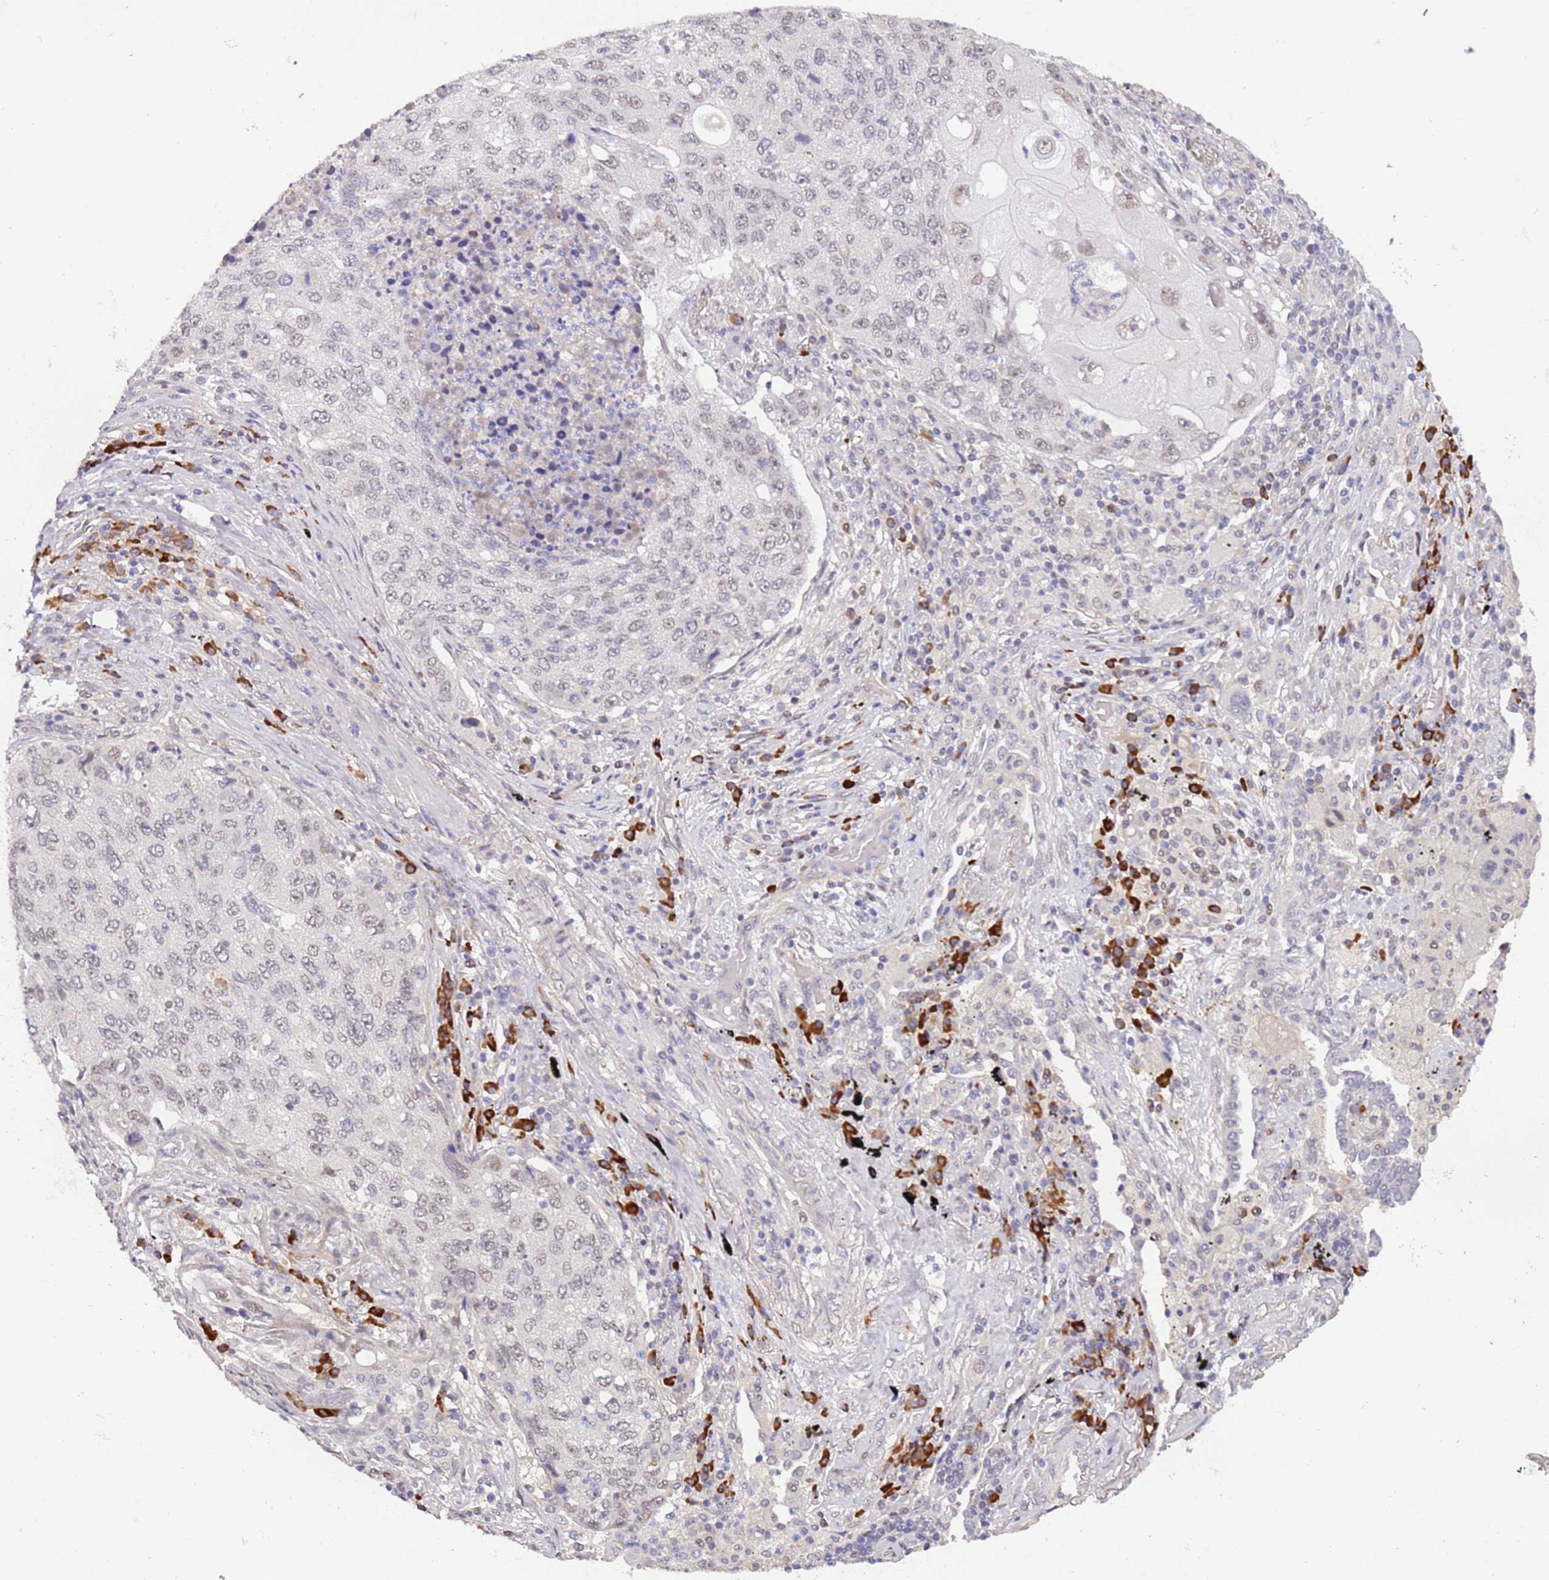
{"staining": {"intensity": "weak", "quantity": "<25%", "location": "nuclear"}, "tissue": "lung cancer", "cell_type": "Tumor cells", "image_type": "cancer", "snomed": [{"axis": "morphology", "description": "Squamous cell carcinoma, NOS"}, {"axis": "topography", "description": "Lung"}], "caption": "Immunohistochemistry photomicrograph of human squamous cell carcinoma (lung) stained for a protein (brown), which reveals no expression in tumor cells.", "gene": "MAGEF1", "patient": {"sex": "female", "age": 63}}